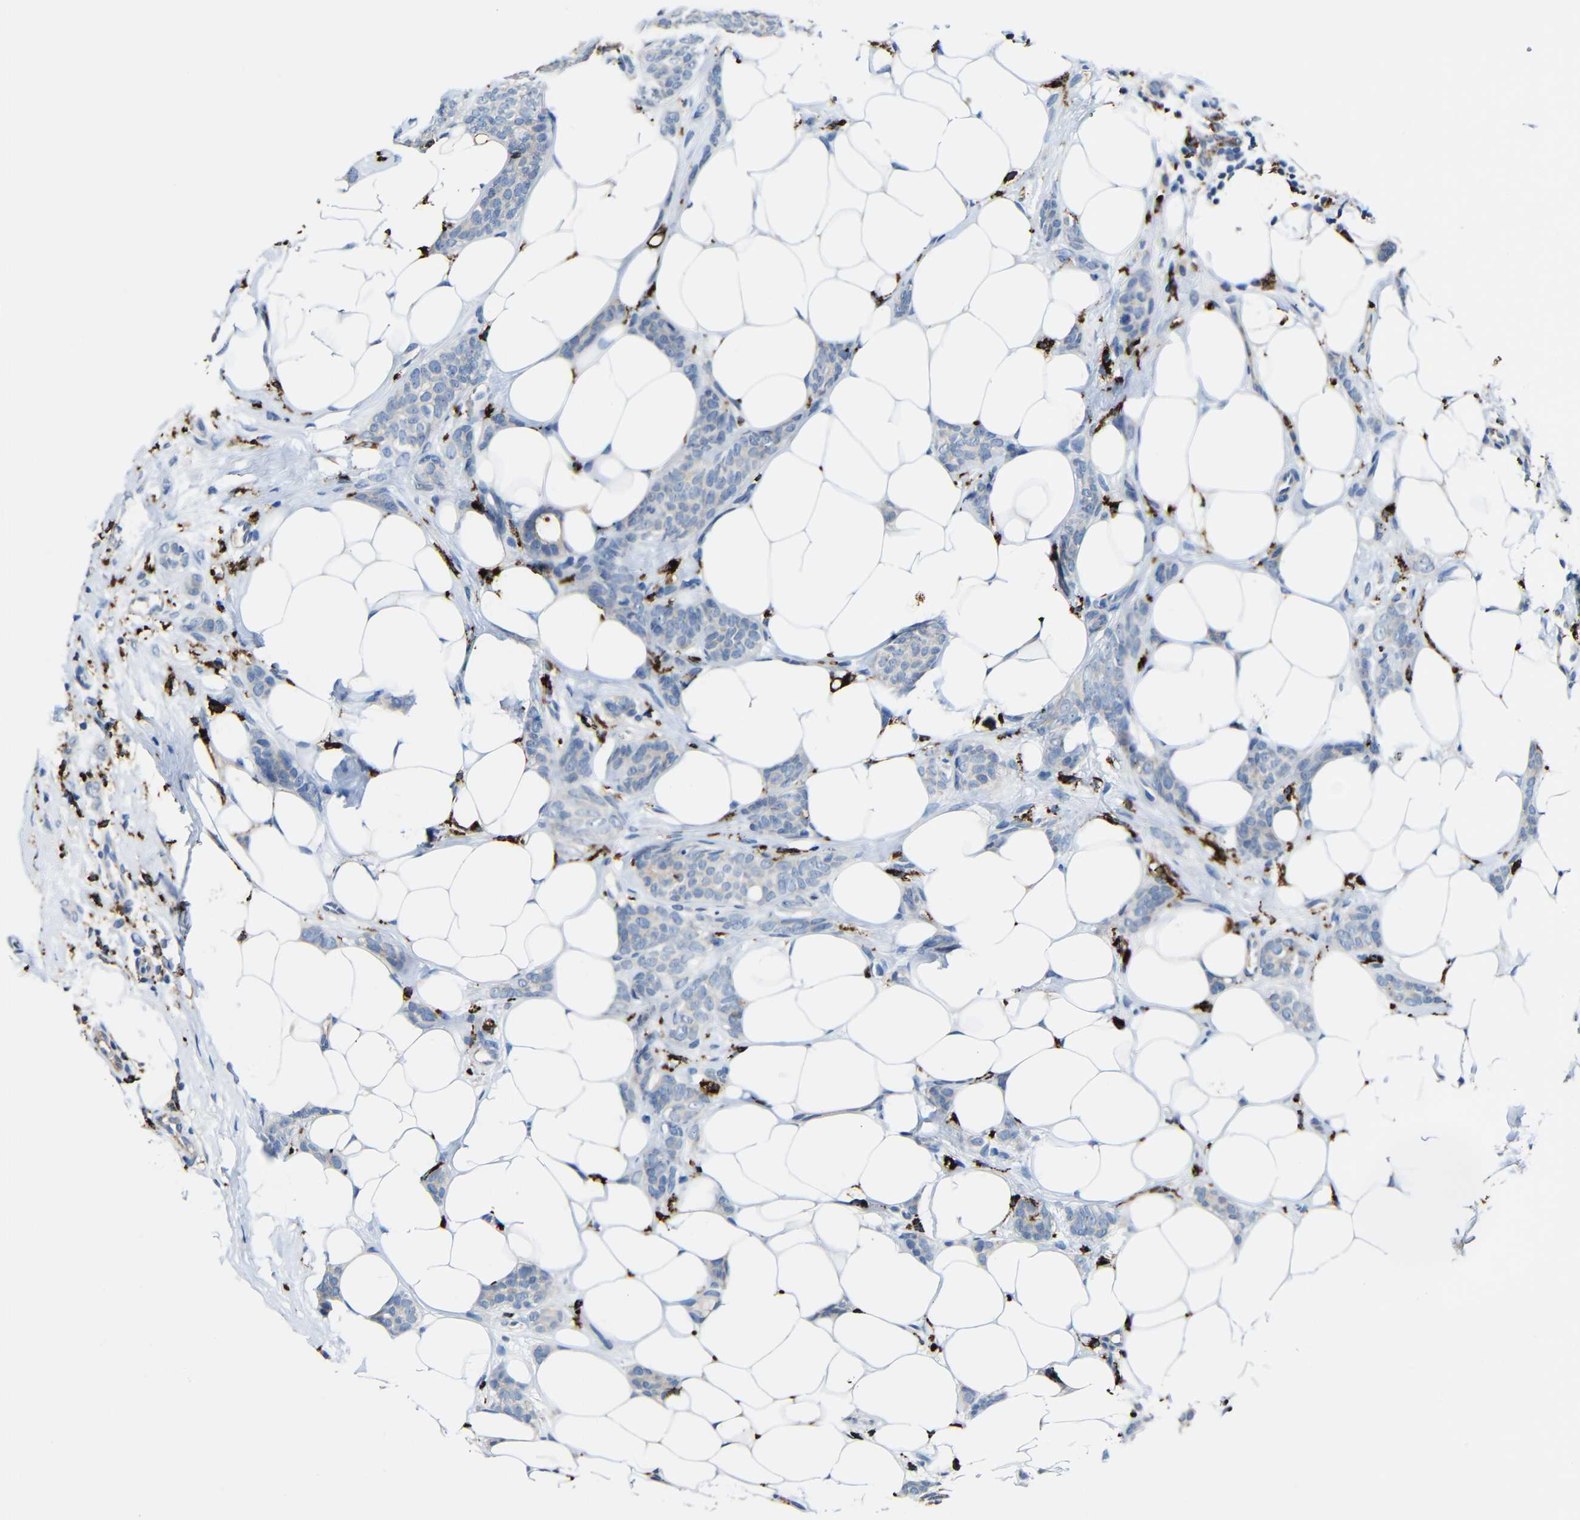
{"staining": {"intensity": "negative", "quantity": "none", "location": "none"}, "tissue": "breast cancer", "cell_type": "Tumor cells", "image_type": "cancer", "snomed": [{"axis": "morphology", "description": "Lobular carcinoma"}, {"axis": "topography", "description": "Skin"}, {"axis": "topography", "description": "Breast"}], "caption": "Photomicrograph shows no protein staining in tumor cells of breast lobular carcinoma tissue.", "gene": "HLA-DMA", "patient": {"sex": "female", "age": 46}}